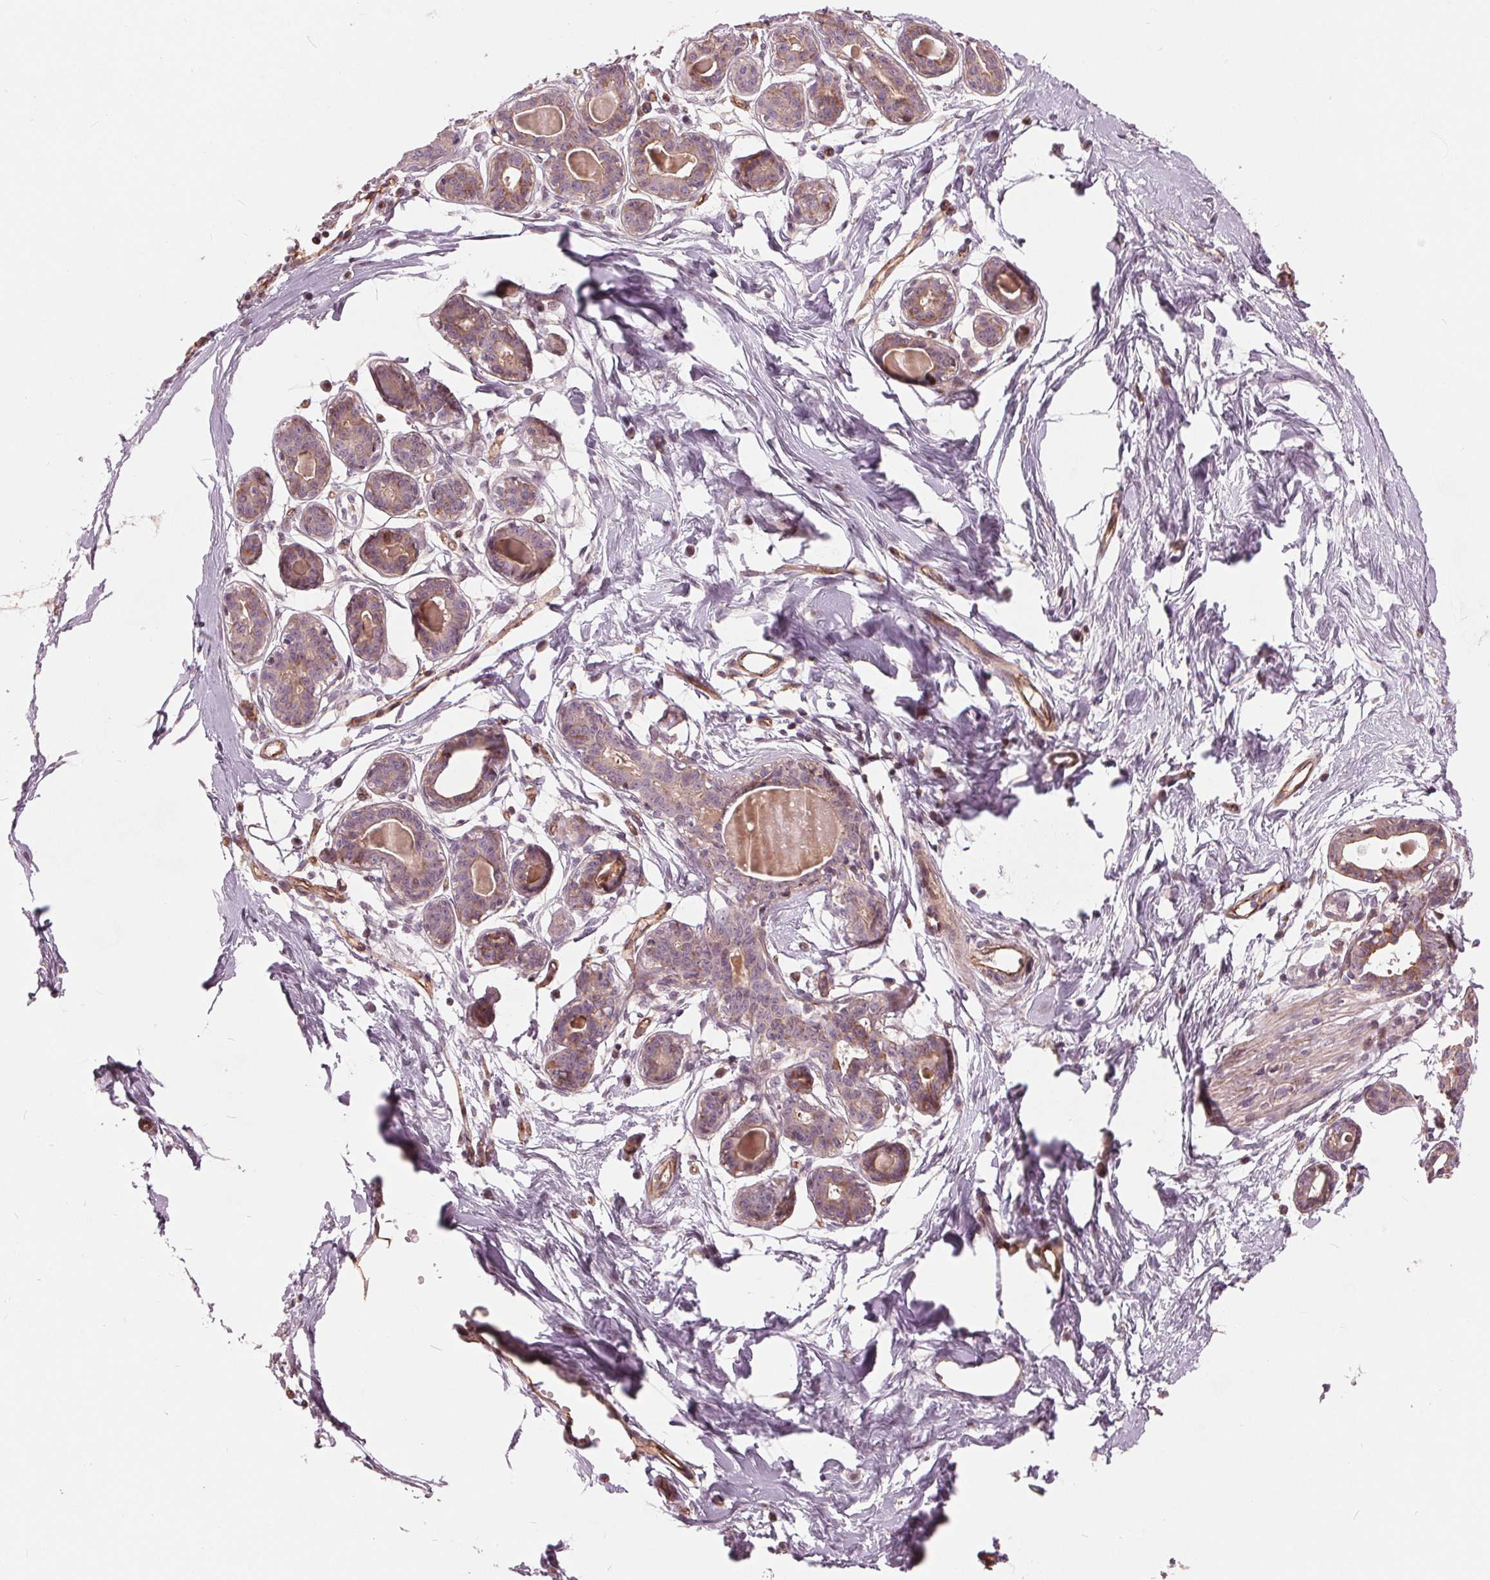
{"staining": {"intensity": "moderate", "quantity": "<25%", "location": "nuclear"}, "tissue": "breast", "cell_type": "Adipocytes", "image_type": "normal", "snomed": [{"axis": "morphology", "description": "Normal tissue, NOS"}, {"axis": "topography", "description": "Breast"}], "caption": "Immunohistochemistry (IHC) of benign breast exhibits low levels of moderate nuclear positivity in approximately <25% of adipocytes.", "gene": "TXNIP", "patient": {"sex": "female", "age": 45}}